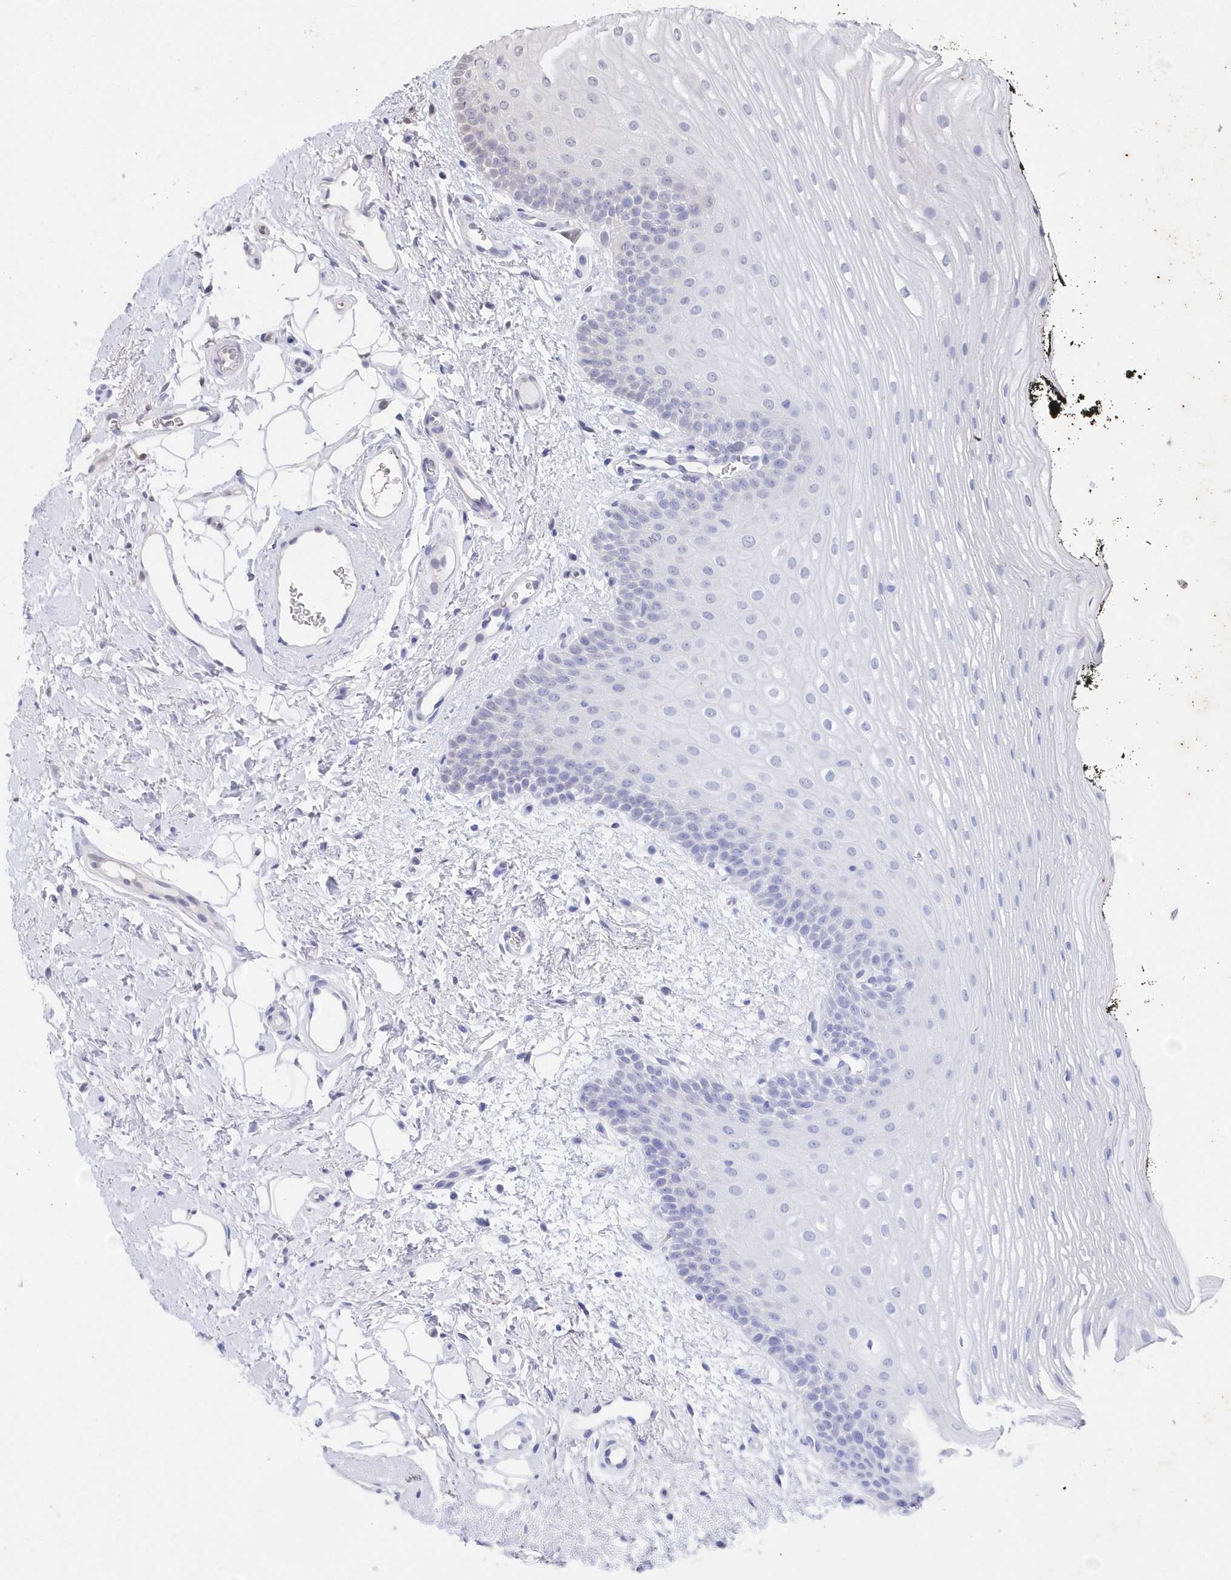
{"staining": {"intensity": "moderate", "quantity": "<25%", "location": "cytoplasmic/membranous,nuclear"}, "tissue": "oral mucosa", "cell_type": "Squamous epithelial cells", "image_type": "normal", "snomed": [{"axis": "morphology", "description": "No evidence of malignacy"}, {"axis": "topography", "description": "Oral tissue"}, {"axis": "topography", "description": "Head-Neck"}], "caption": "Immunohistochemistry (DAB) staining of benign oral mucosa shows moderate cytoplasmic/membranous,nuclear protein expression in about <25% of squamous epithelial cells. The staining is performed using DAB (3,3'-diaminobenzidine) brown chromogen to label protein expression. The nuclei are counter-stained blue using hematoxylin.", "gene": "ABHD14B", "patient": {"sex": "male", "age": 68}}